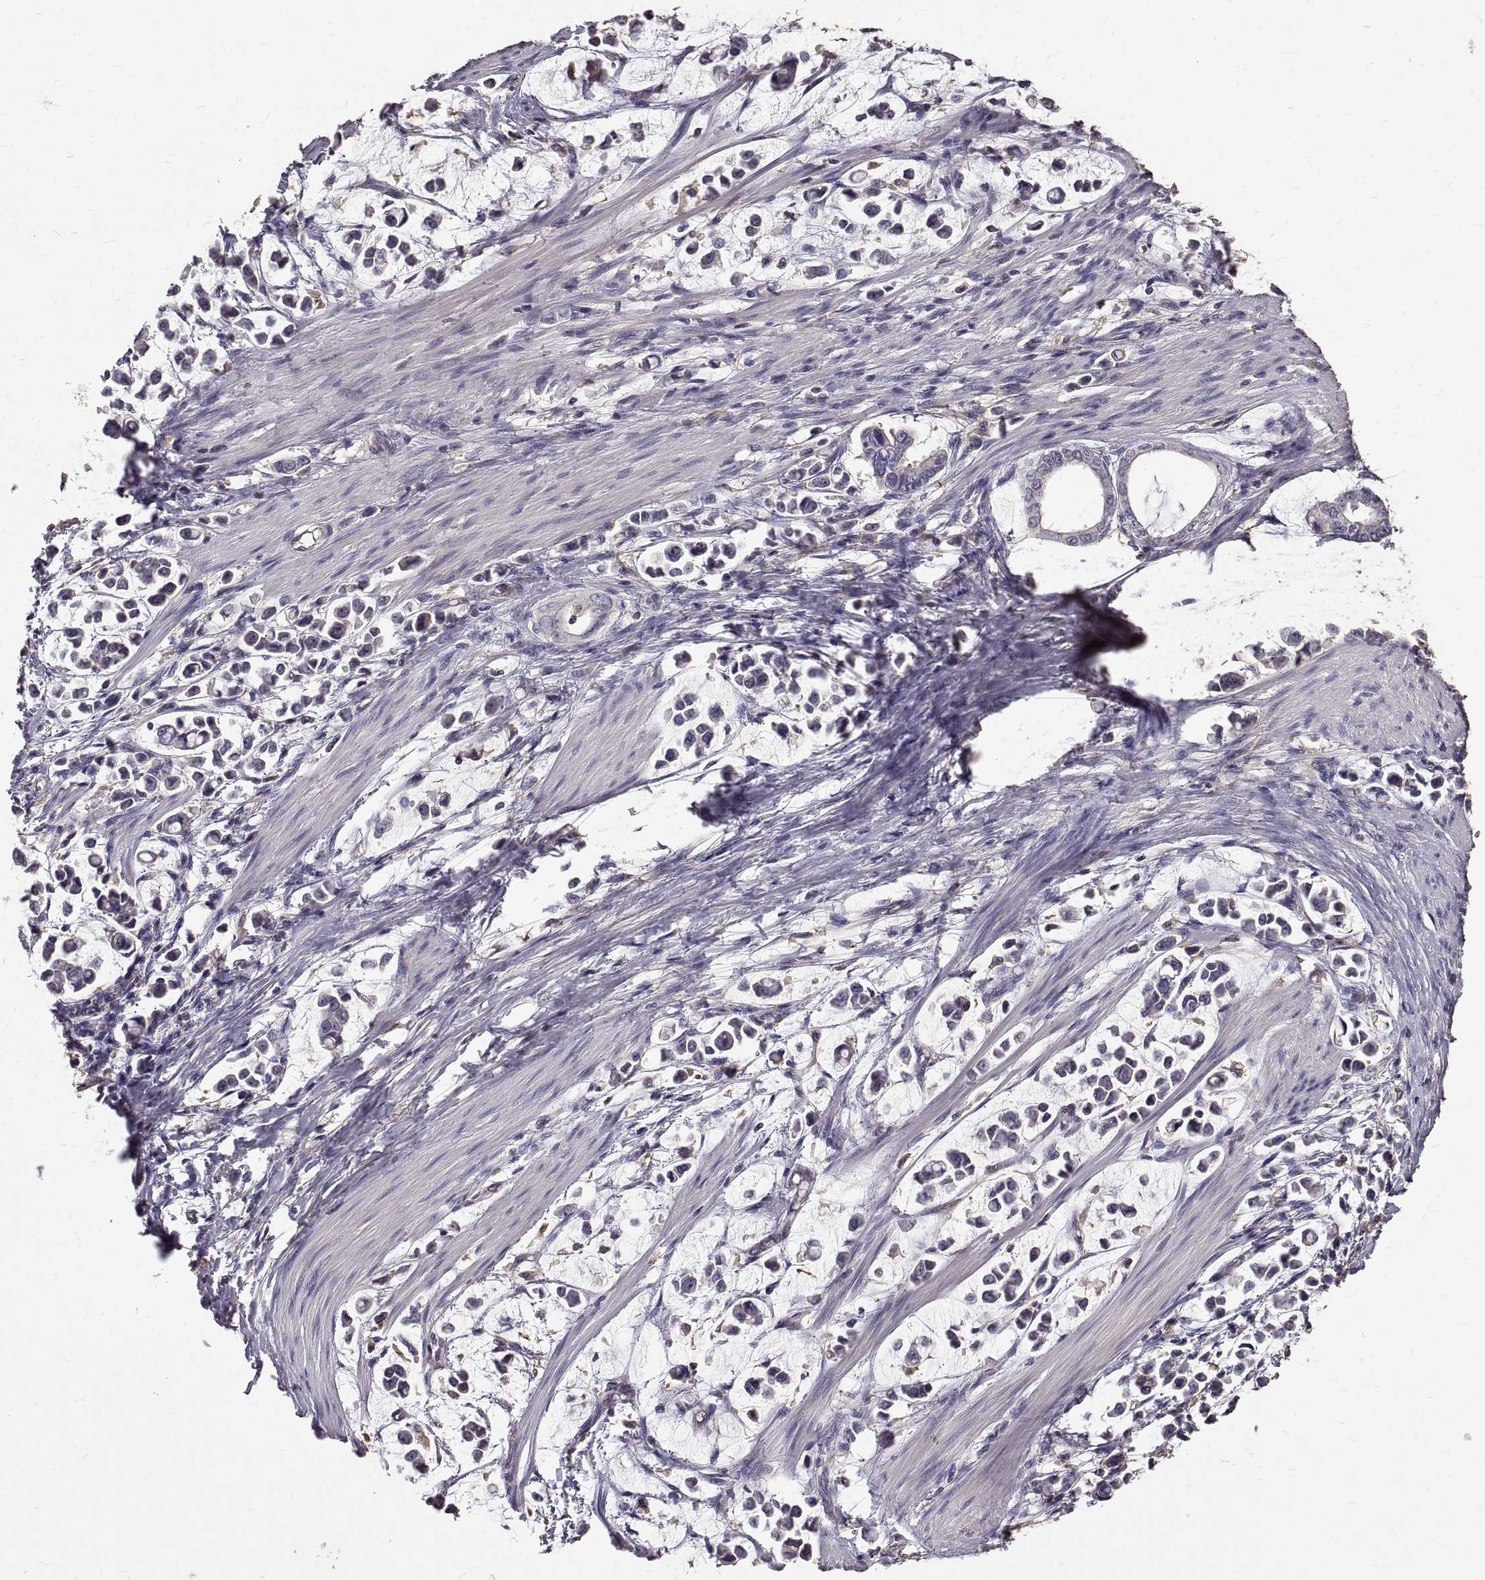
{"staining": {"intensity": "negative", "quantity": "none", "location": "none"}, "tissue": "stomach cancer", "cell_type": "Tumor cells", "image_type": "cancer", "snomed": [{"axis": "morphology", "description": "Adenocarcinoma, NOS"}, {"axis": "topography", "description": "Stomach"}], "caption": "High magnification brightfield microscopy of stomach adenocarcinoma stained with DAB (brown) and counterstained with hematoxylin (blue): tumor cells show no significant staining.", "gene": "PEA15", "patient": {"sex": "male", "age": 82}}